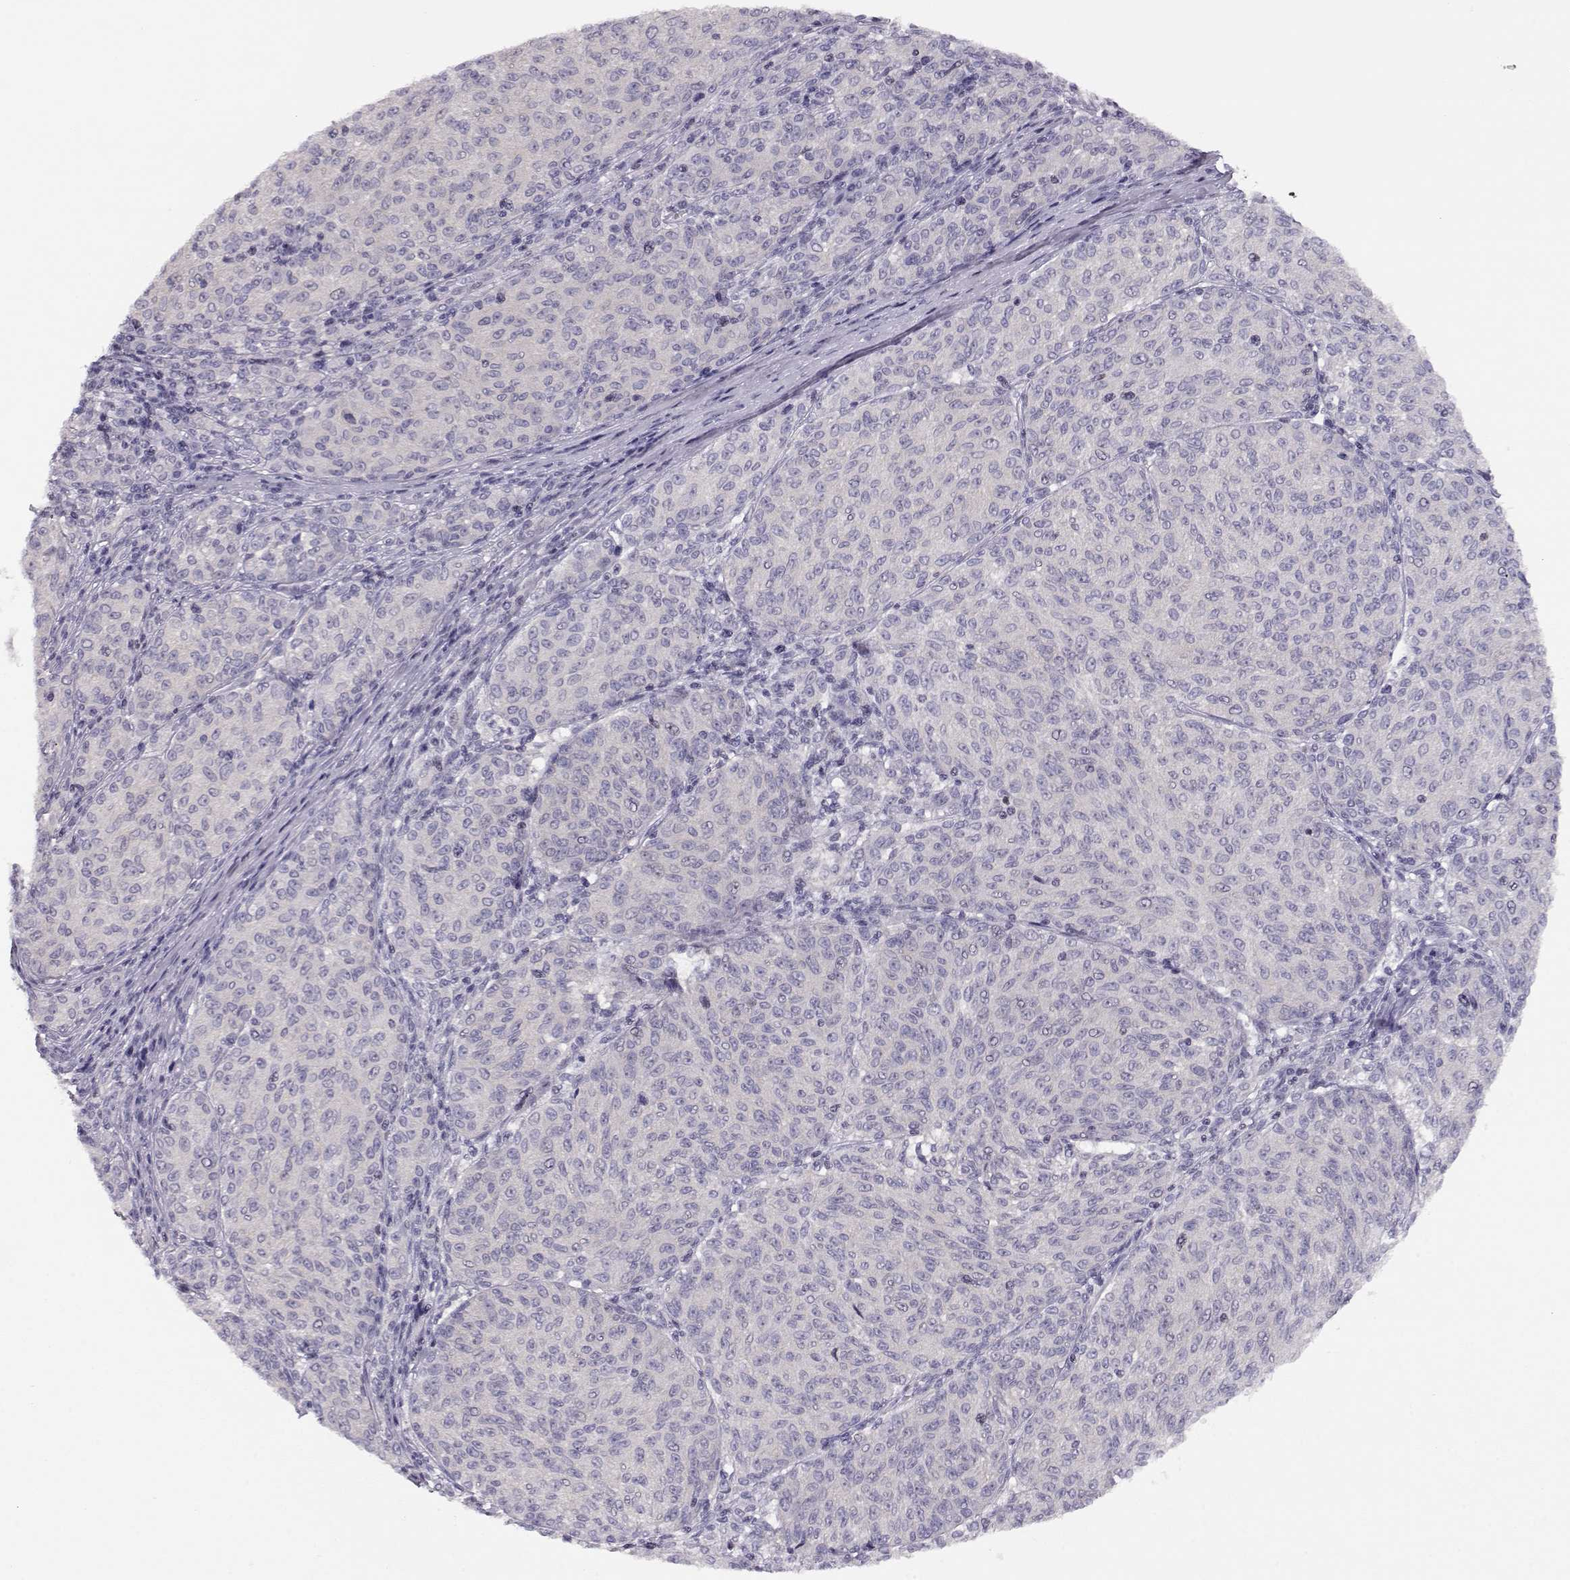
{"staining": {"intensity": "negative", "quantity": "none", "location": "none"}, "tissue": "melanoma", "cell_type": "Tumor cells", "image_type": "cancer", "snomed": [{"axis": "morphology", "description": "Malignant melanoma, NOS"}, {"axis": "topography", "description": "Skin"}], "caption": "Melanoma stained for a protein using immunohistochemistry exhibits no staining tumor cells.", "gene": "CRX", "patient": {"sex": "female", "age": 72}}